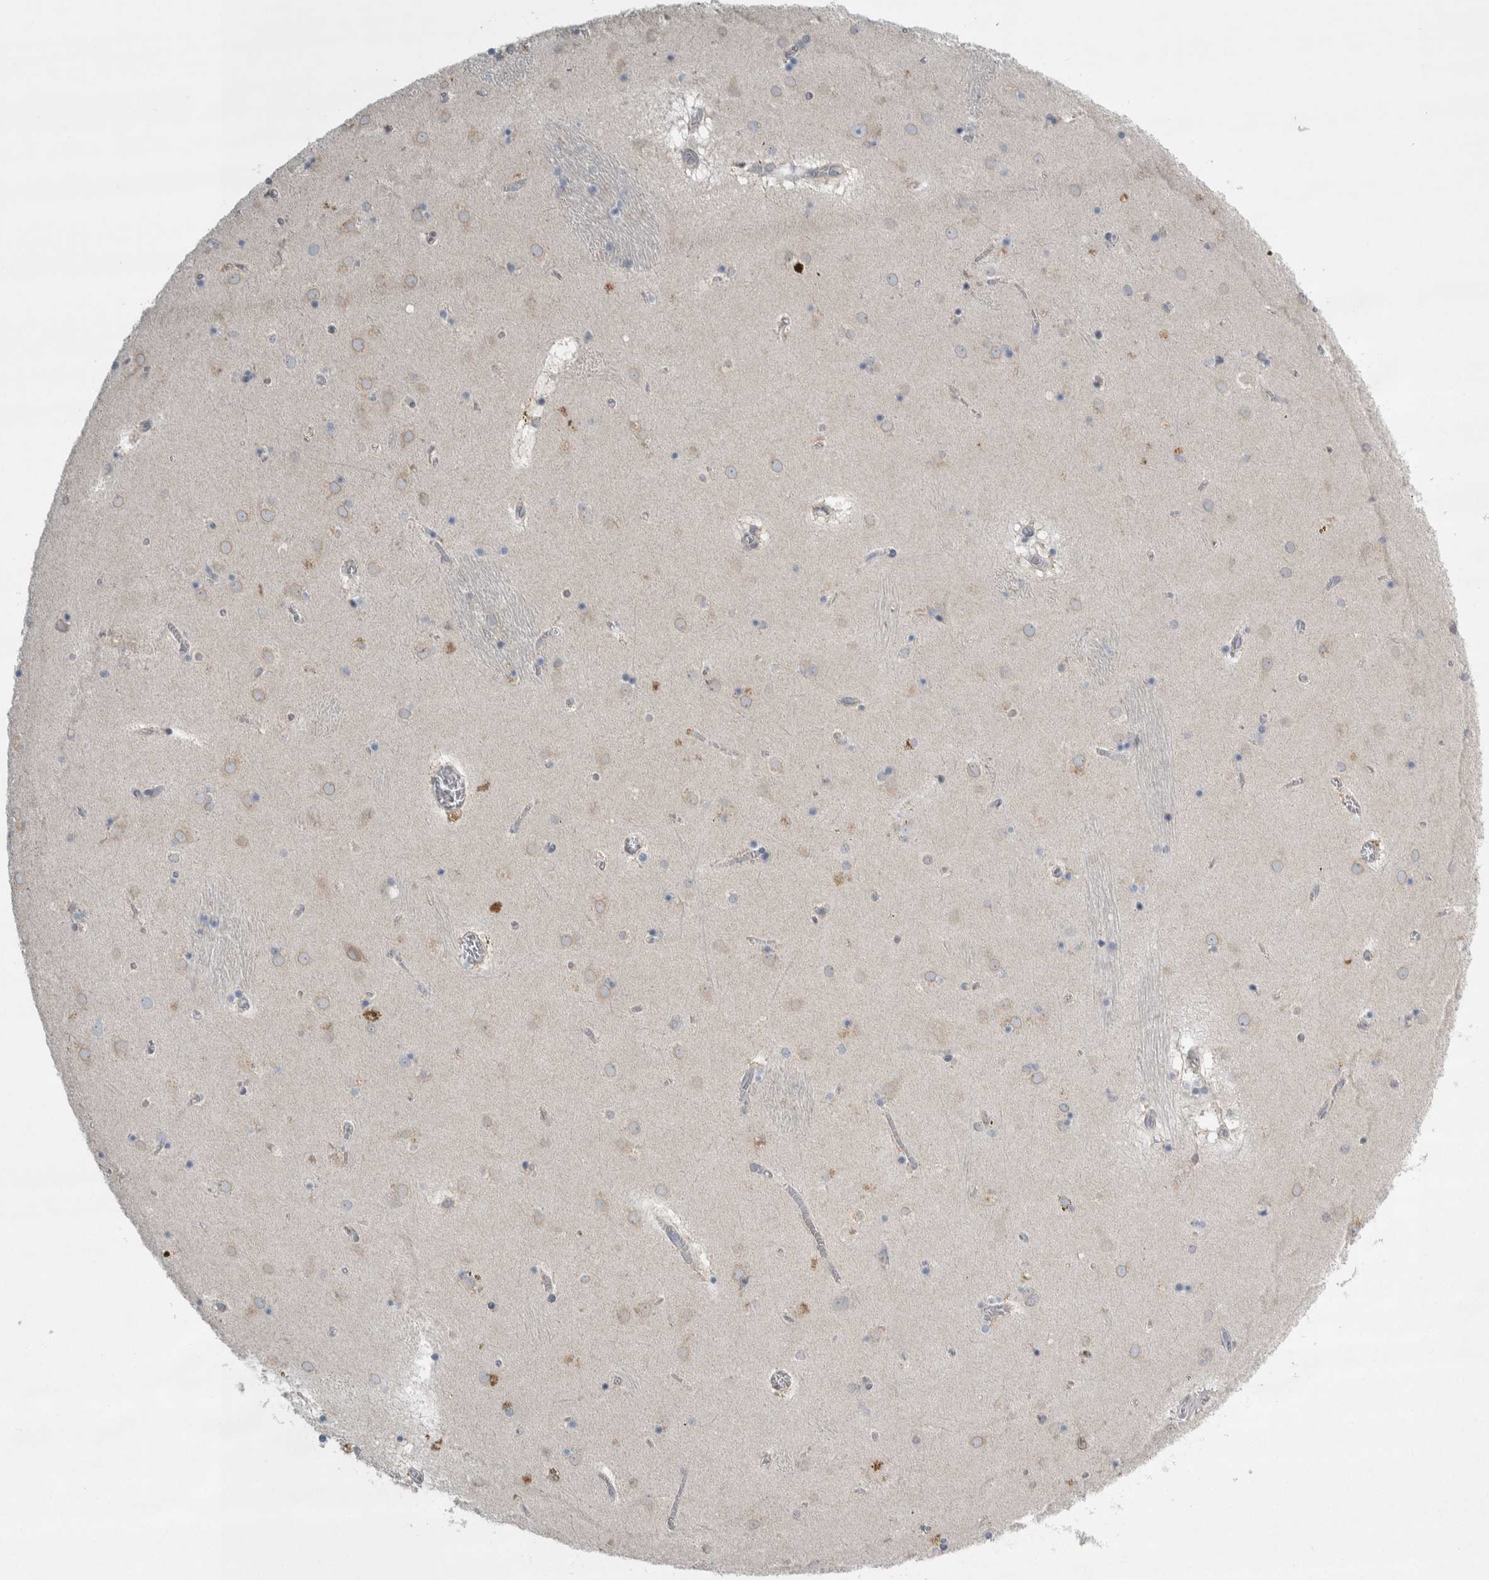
{"staining": {"intensity": "weak", "quantity": "<25%", "location": "cytoplasmic/membranous"}, "tissue": "caudate", "cell_type": "Glial cells", "image_type": "normal", "snomed": [{"axis": "morphology", "description": "Normal tissue, NOS"}, {"axis": "topography", "description": "Lateral ventricle wall"}], "caption": "High power microscopy micrograph of an immunohistochemistry photomicrograph of benign caudate, revealing no significant positivity in glial cells.", "gene": "SIGMAR1", "patient": {"sex": "male", "age": 70}}